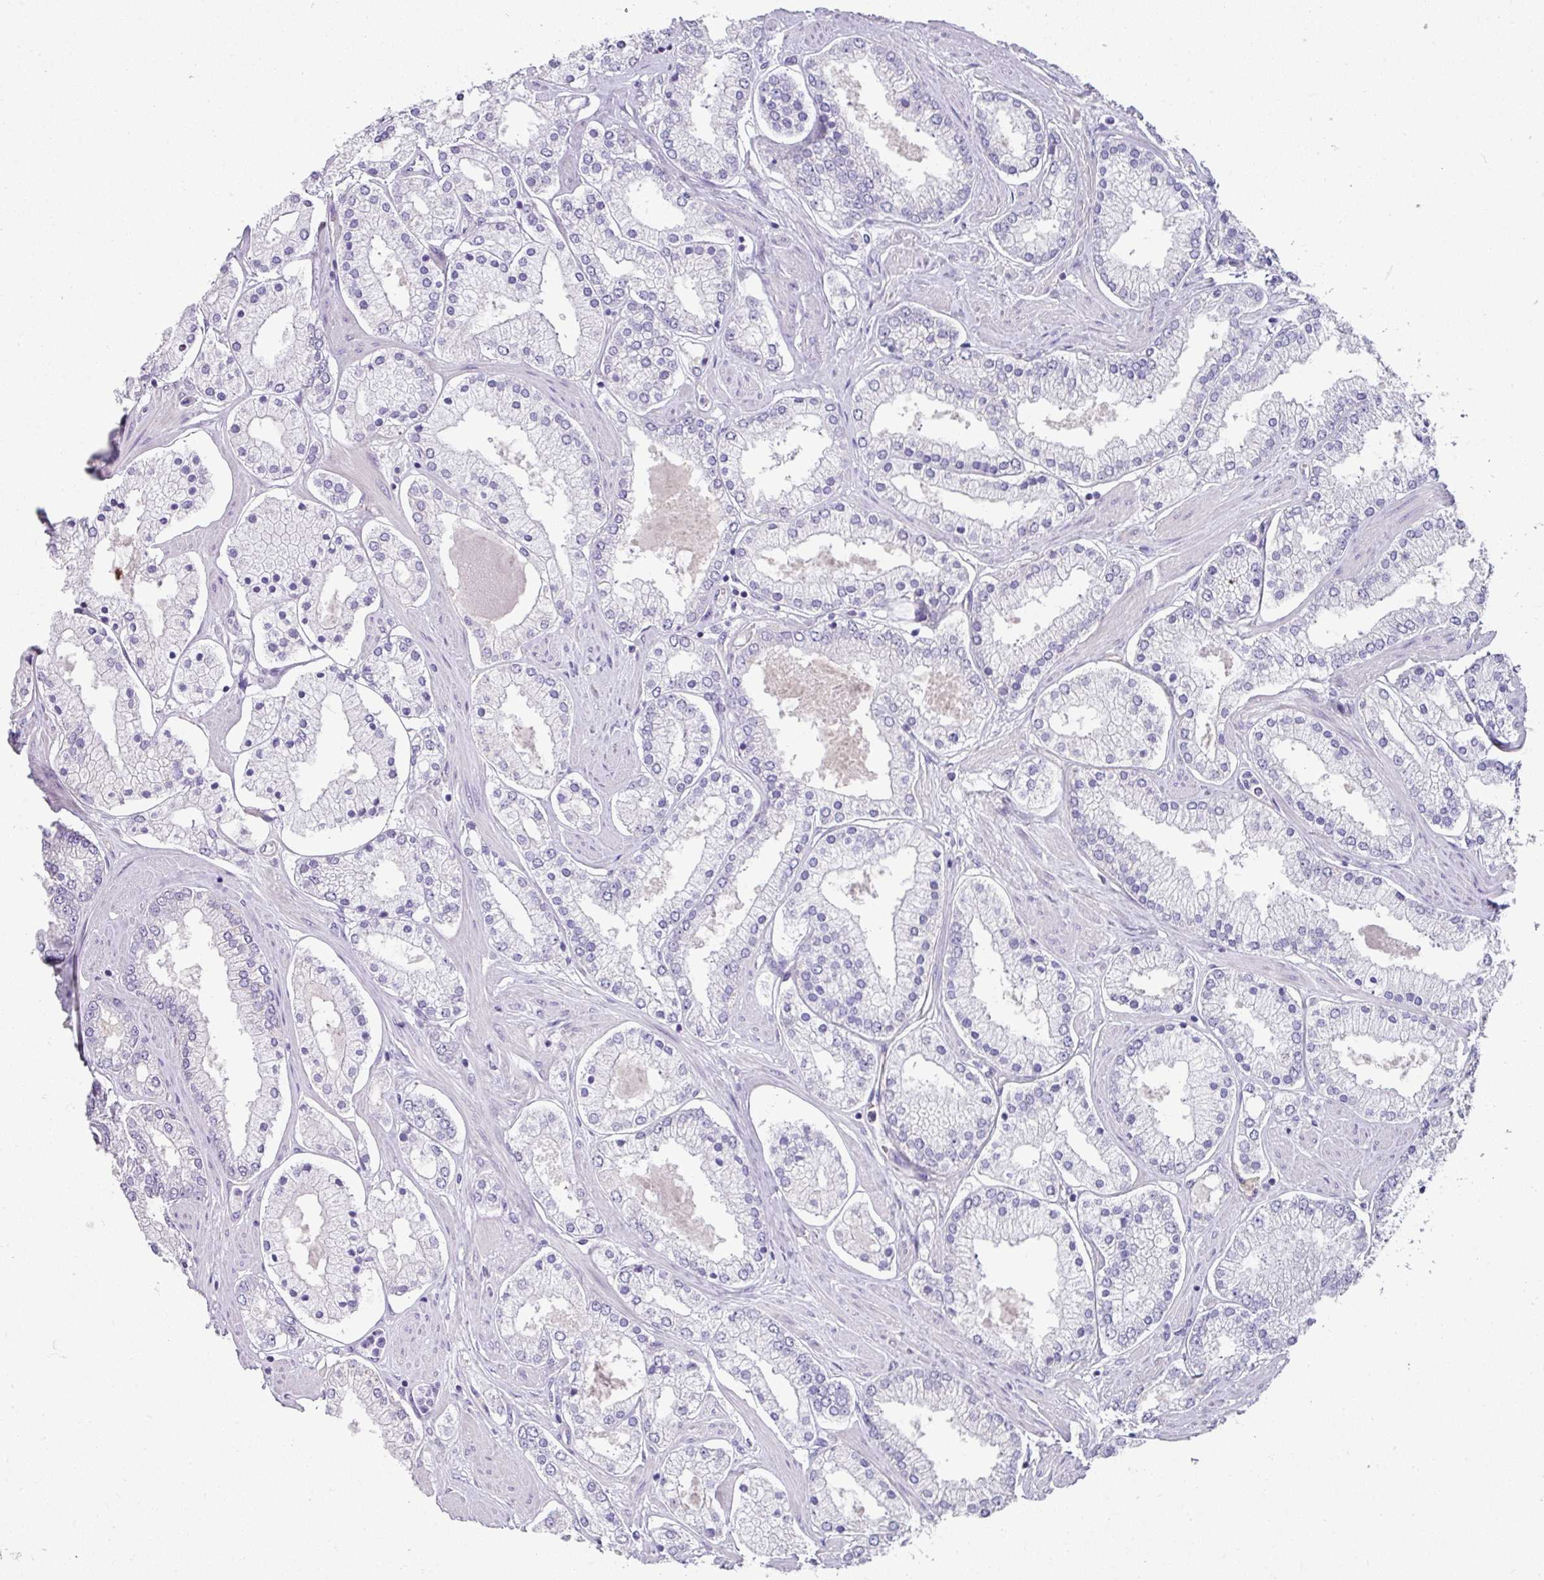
{"staining": {"intensity": "negative", "quantity": "none", "location": "none"}, "tissue": "prostate cancer", "cell_type": "Tumor cells", "image_type": "cancer", "snomed": [{"axis": "morphology", "description": "Adenocarcinoma, Low grade"}, {"axis": "topography", "description": "Prostate"}], "caption": "A high-resolution histopathology image shows IHC staining of prostate cancer, which demonstrates no significant expression in tumor cells. (DAB immunohistochemistry with hematoxylin counter stain).", "gene": "FGF17", "patient": {"sex": "male", "age": 42}}